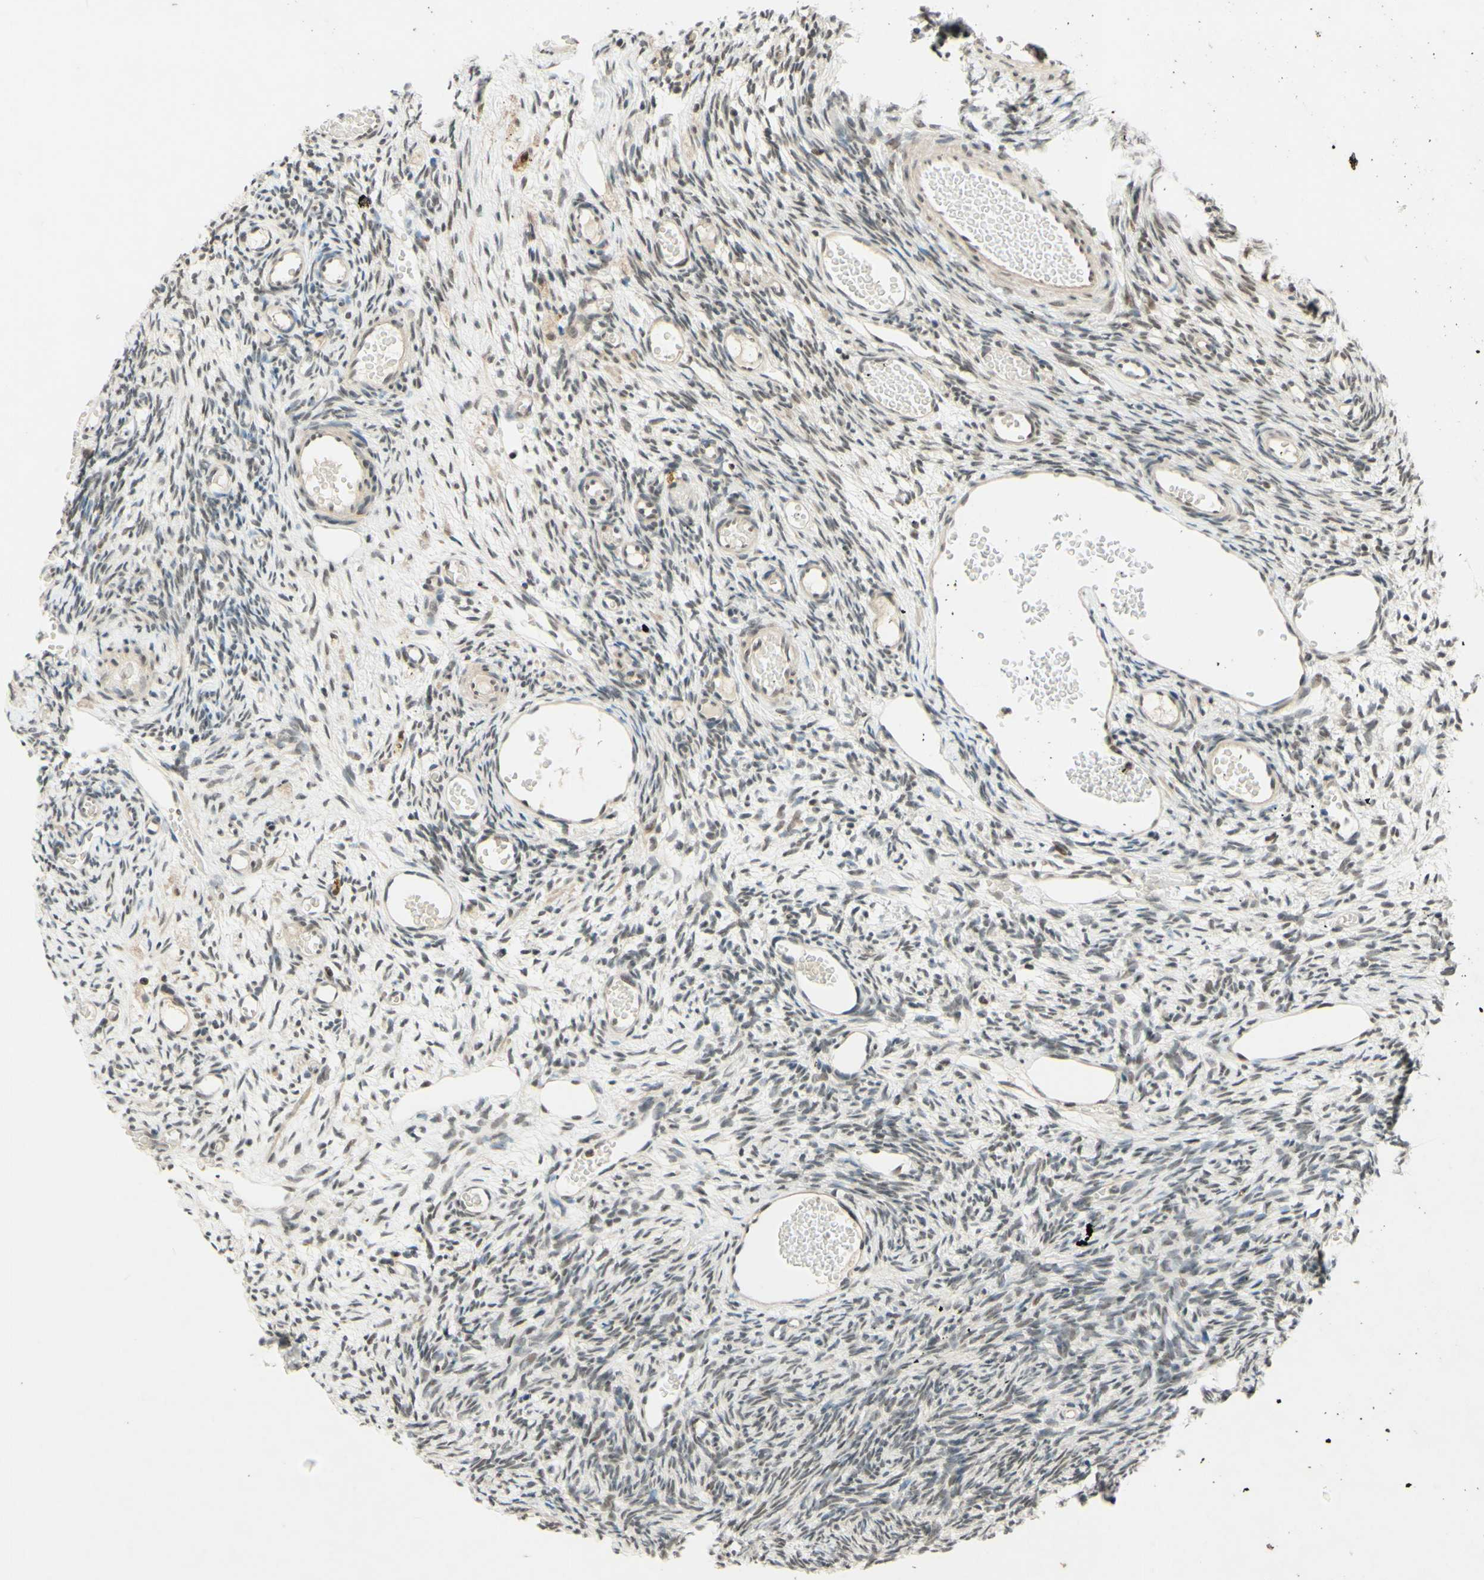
{"staining": {"intensity": "moderate", "quantity": ">75%", "location": "nuclear"}, "tissue": "ovary", "cell_type": "Follicle cells", "image_type": "normal", "snomed": [{"axis": "morphology", "description": "Normal tissue, NOS"}, {"axis": "topography", "description": "Ovary"}], "caption": "This histopathology image demonstrates benign ovary stained with immunohistochemistry to label a protein in brown. The nuclear of follicle cells show moderate positivity for the protein. Nuclei are counter-stained blue.", "gene": "SMARCB1", "patient": {"sex": "female", "age": 35}}